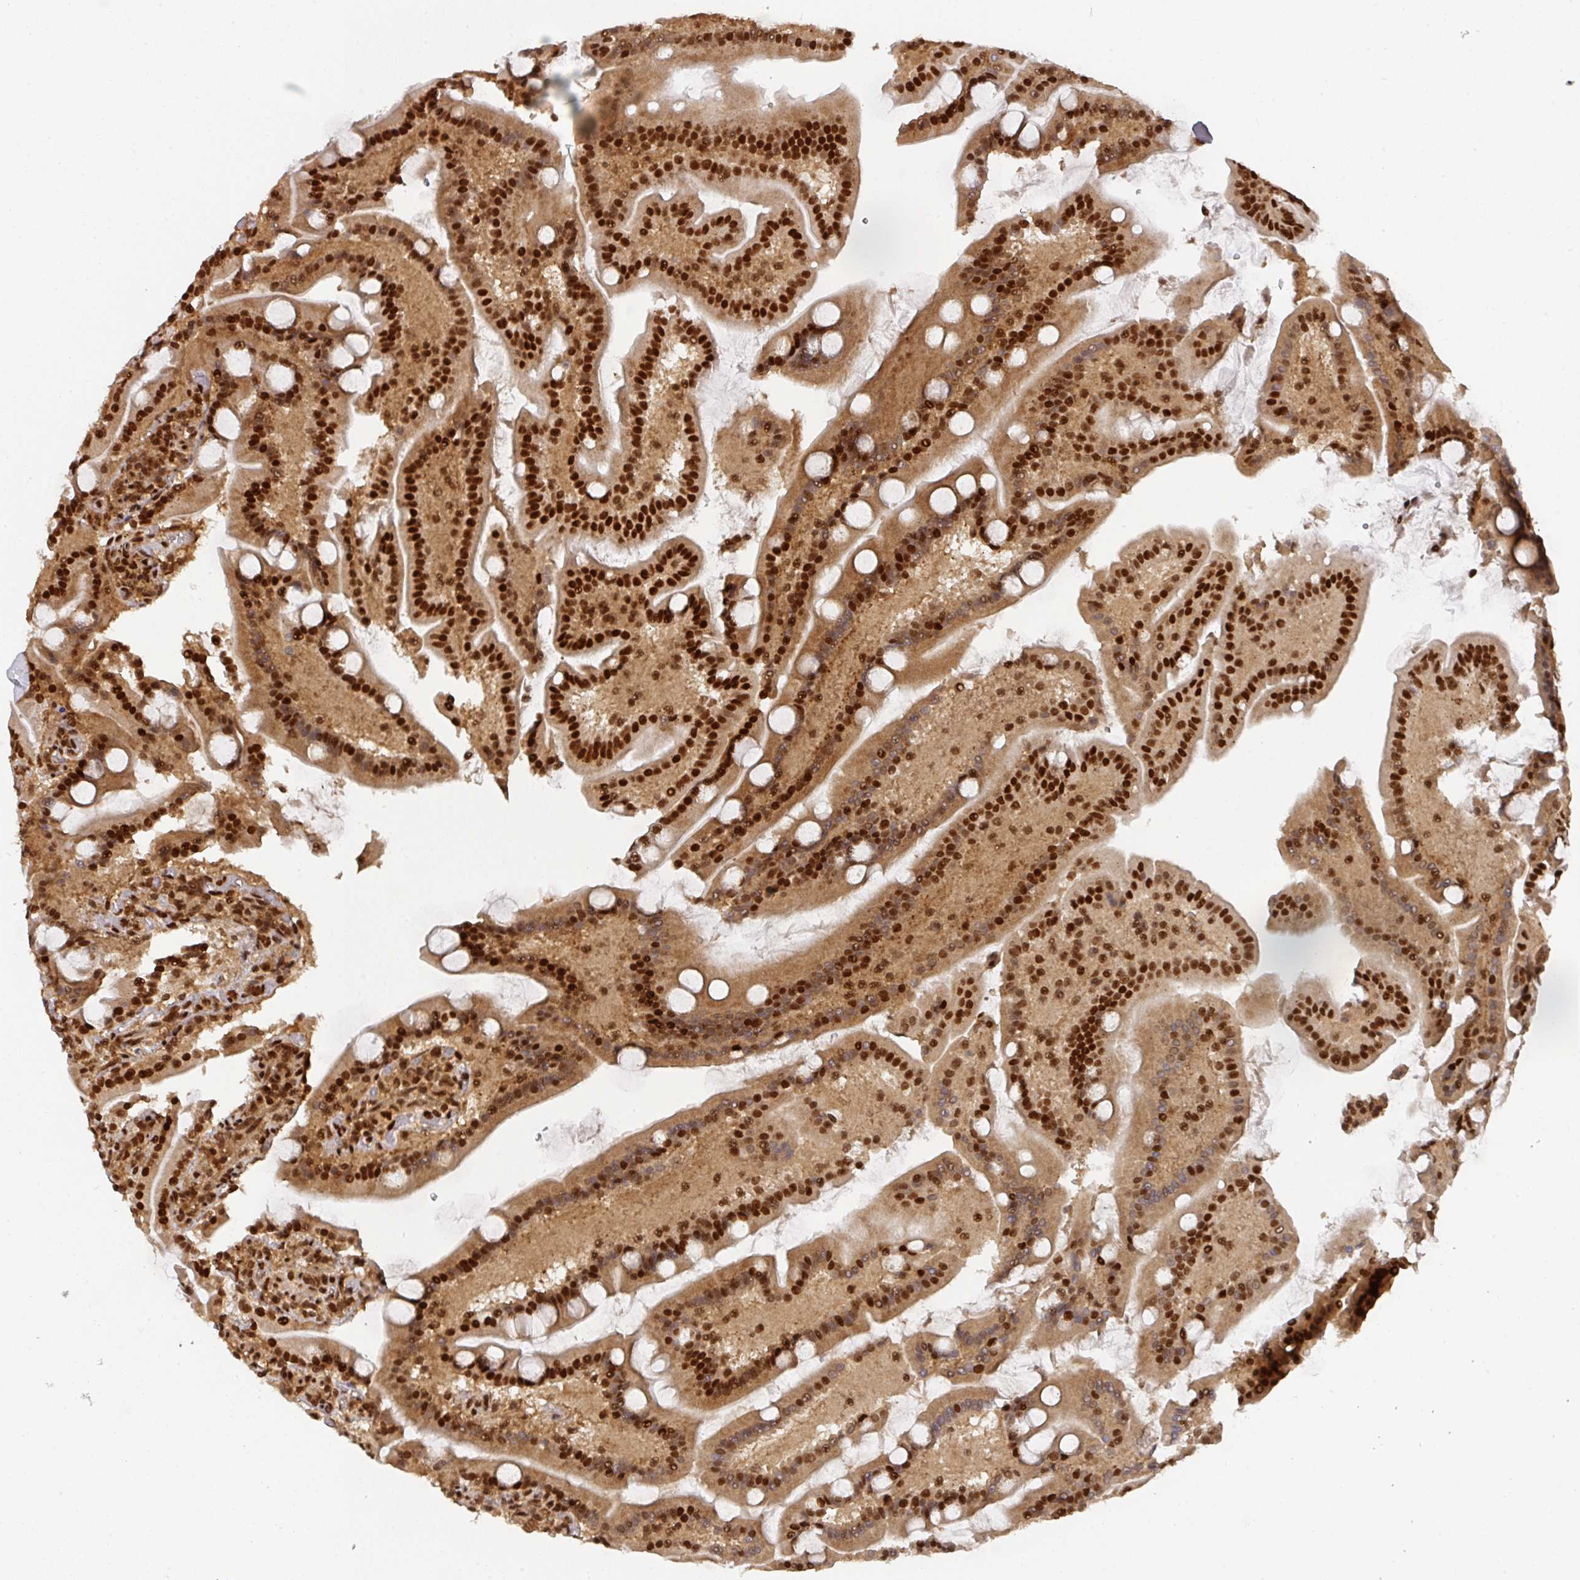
{"staining": {"intensity": "strong", "quantity": ">75%", "location": "cytoplasmic/membranous,nuclear"}, "tissue": "duodenum", "cell_type": "Glandular cells", "image_type": "normal", "snomed": [{"axis": "morphology", "description": "Normal tissue, NOS"}, {"axis": "topography", "description": "Duodenum"}], "caption": "IHC (DAB (3,3'-diaminobenzidine)) staining of unremarkable human duodenum exhibits strong cytoplasmic/membranous,nuclear protein staining in about >75% of glandular cells.", "gene": "DIDO1", "patient": {"sex": "male", "age": 55}}